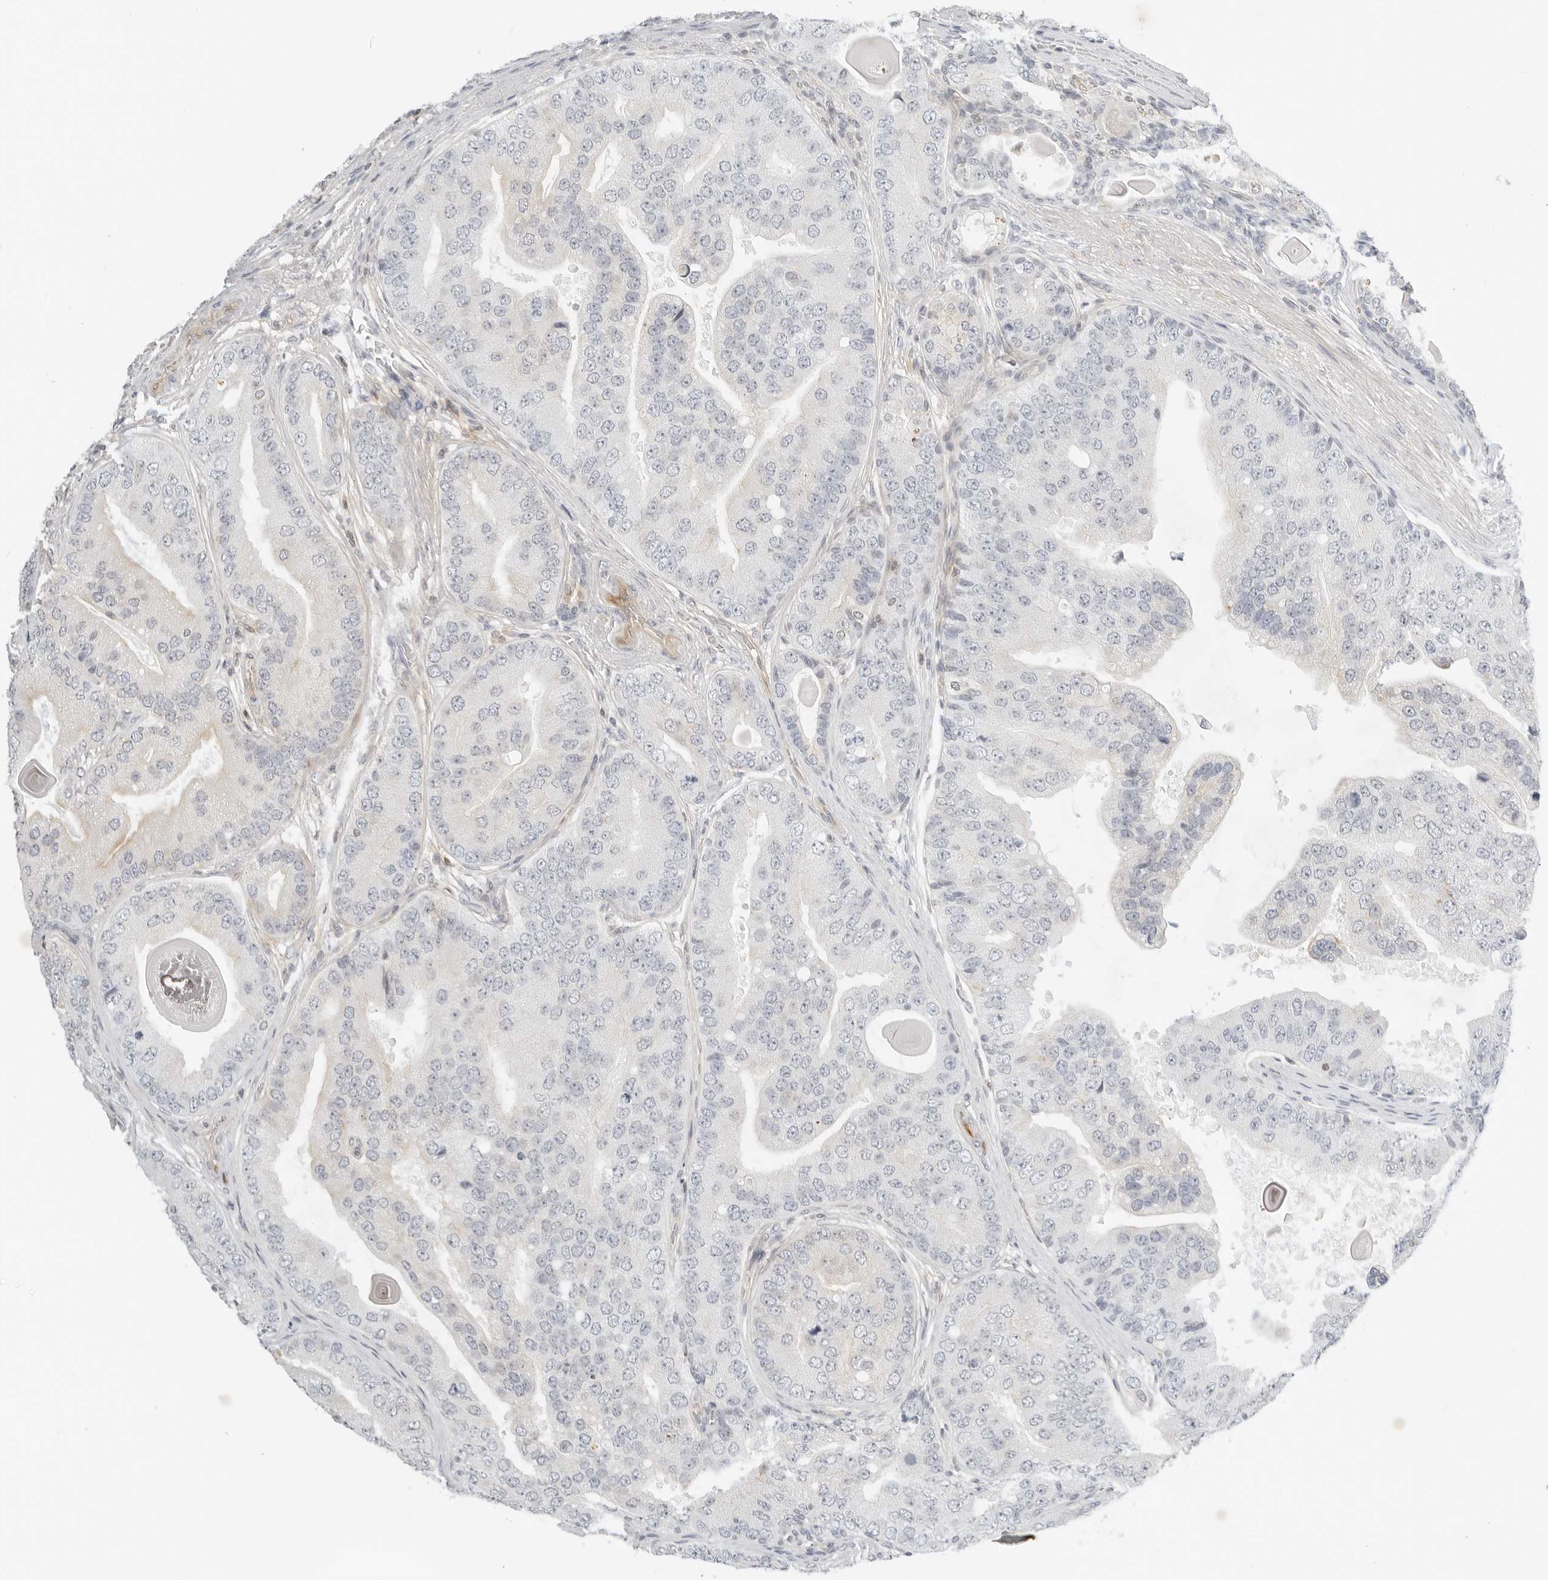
{"staining": {"intensity": "weak", "quantity": "25%-75%", "location": "cytoplasmic/membranous"}, "tissue": "prostate cancer", "cell_type": "Tumor cells", "image_type": "cancer", "snomed": [{"axis": "morphology", "description": "Adenocarcinoma, High grade"}, {"axis": "topography", "description": "Prostate"}], "caption": "This is an image of IHC staining of prostate cancer (adenocarcinoma (high-grade)), which shows weak staining in the cytoplasmic/membranous of tumor cells.", "gene": "OSCP1", "patient": {"sex": "male", "age": 70}}